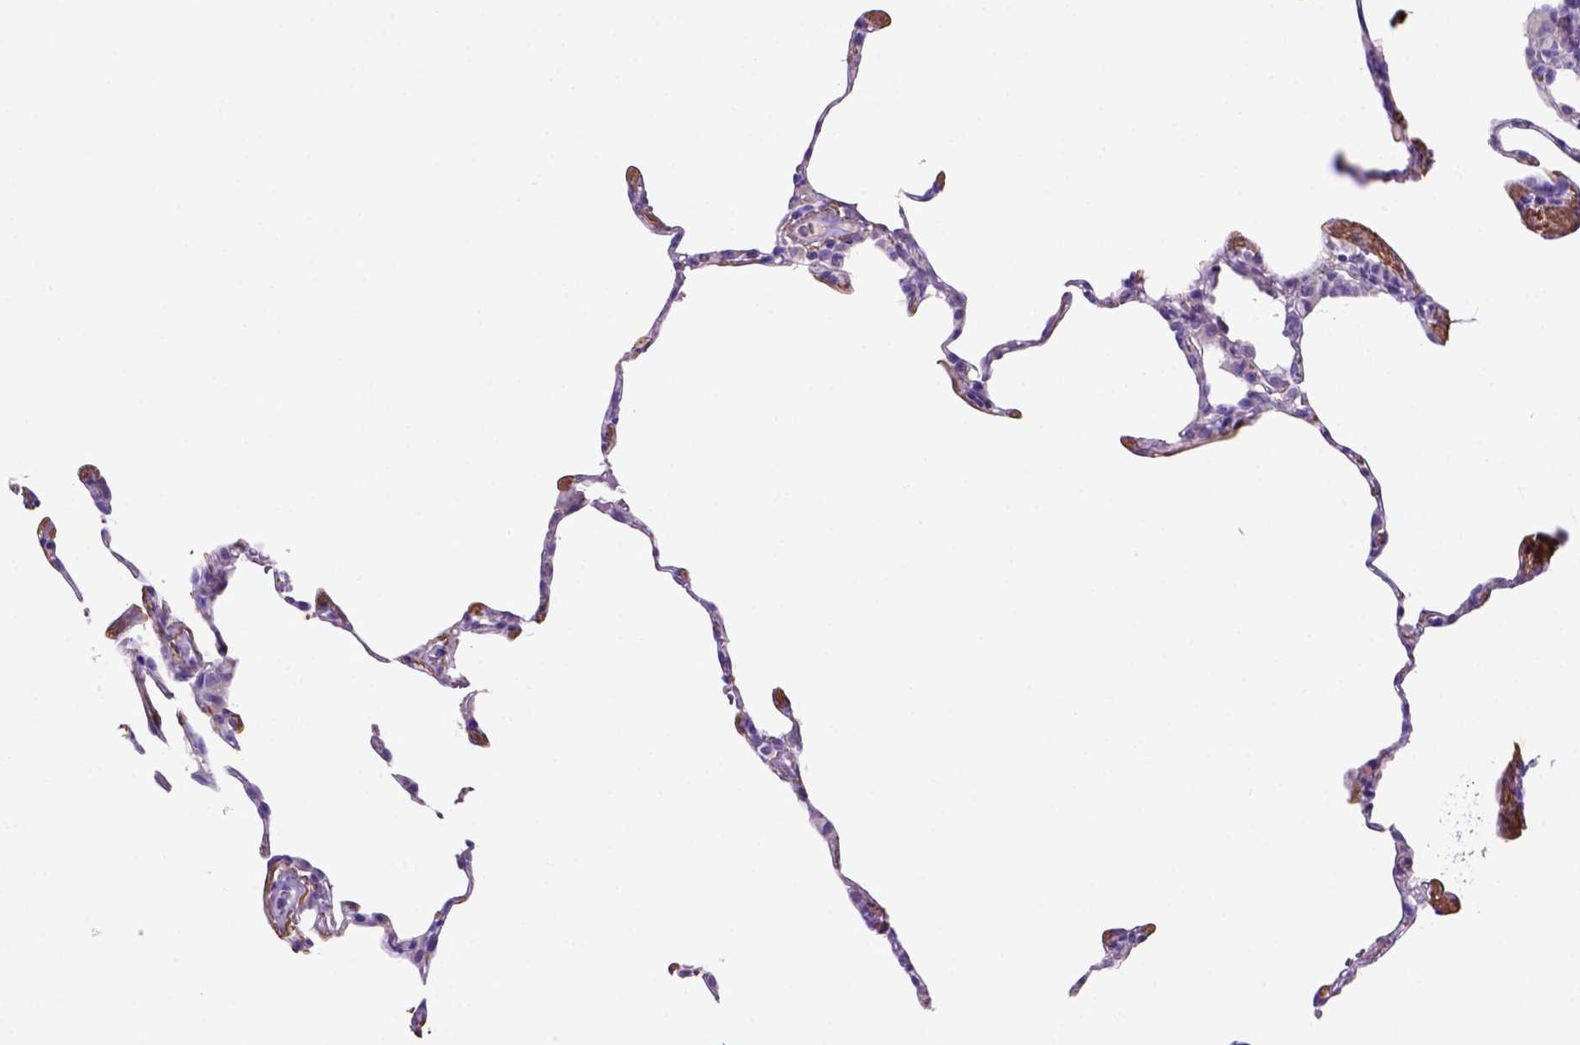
{"staining": {"intensity": "negative", "quantity": "none", "location": "none"}, "tissue": "lung", "cell_type": "Alveolar cells", "image_type": "normal", "snomed": [{"axis": "morphology", "description": "Normal tissue, NOS"}, {"axis": "topography", "description": "Lung"}], "caption": "High magnification brightfield microscopy of benign lung stained with DAB (brown) and counterstained with hematoxylin (blue): alveolar cells show no significant positivity.", "gene": "SIRPD", "patient": {"sex": "female", "age": 57}}